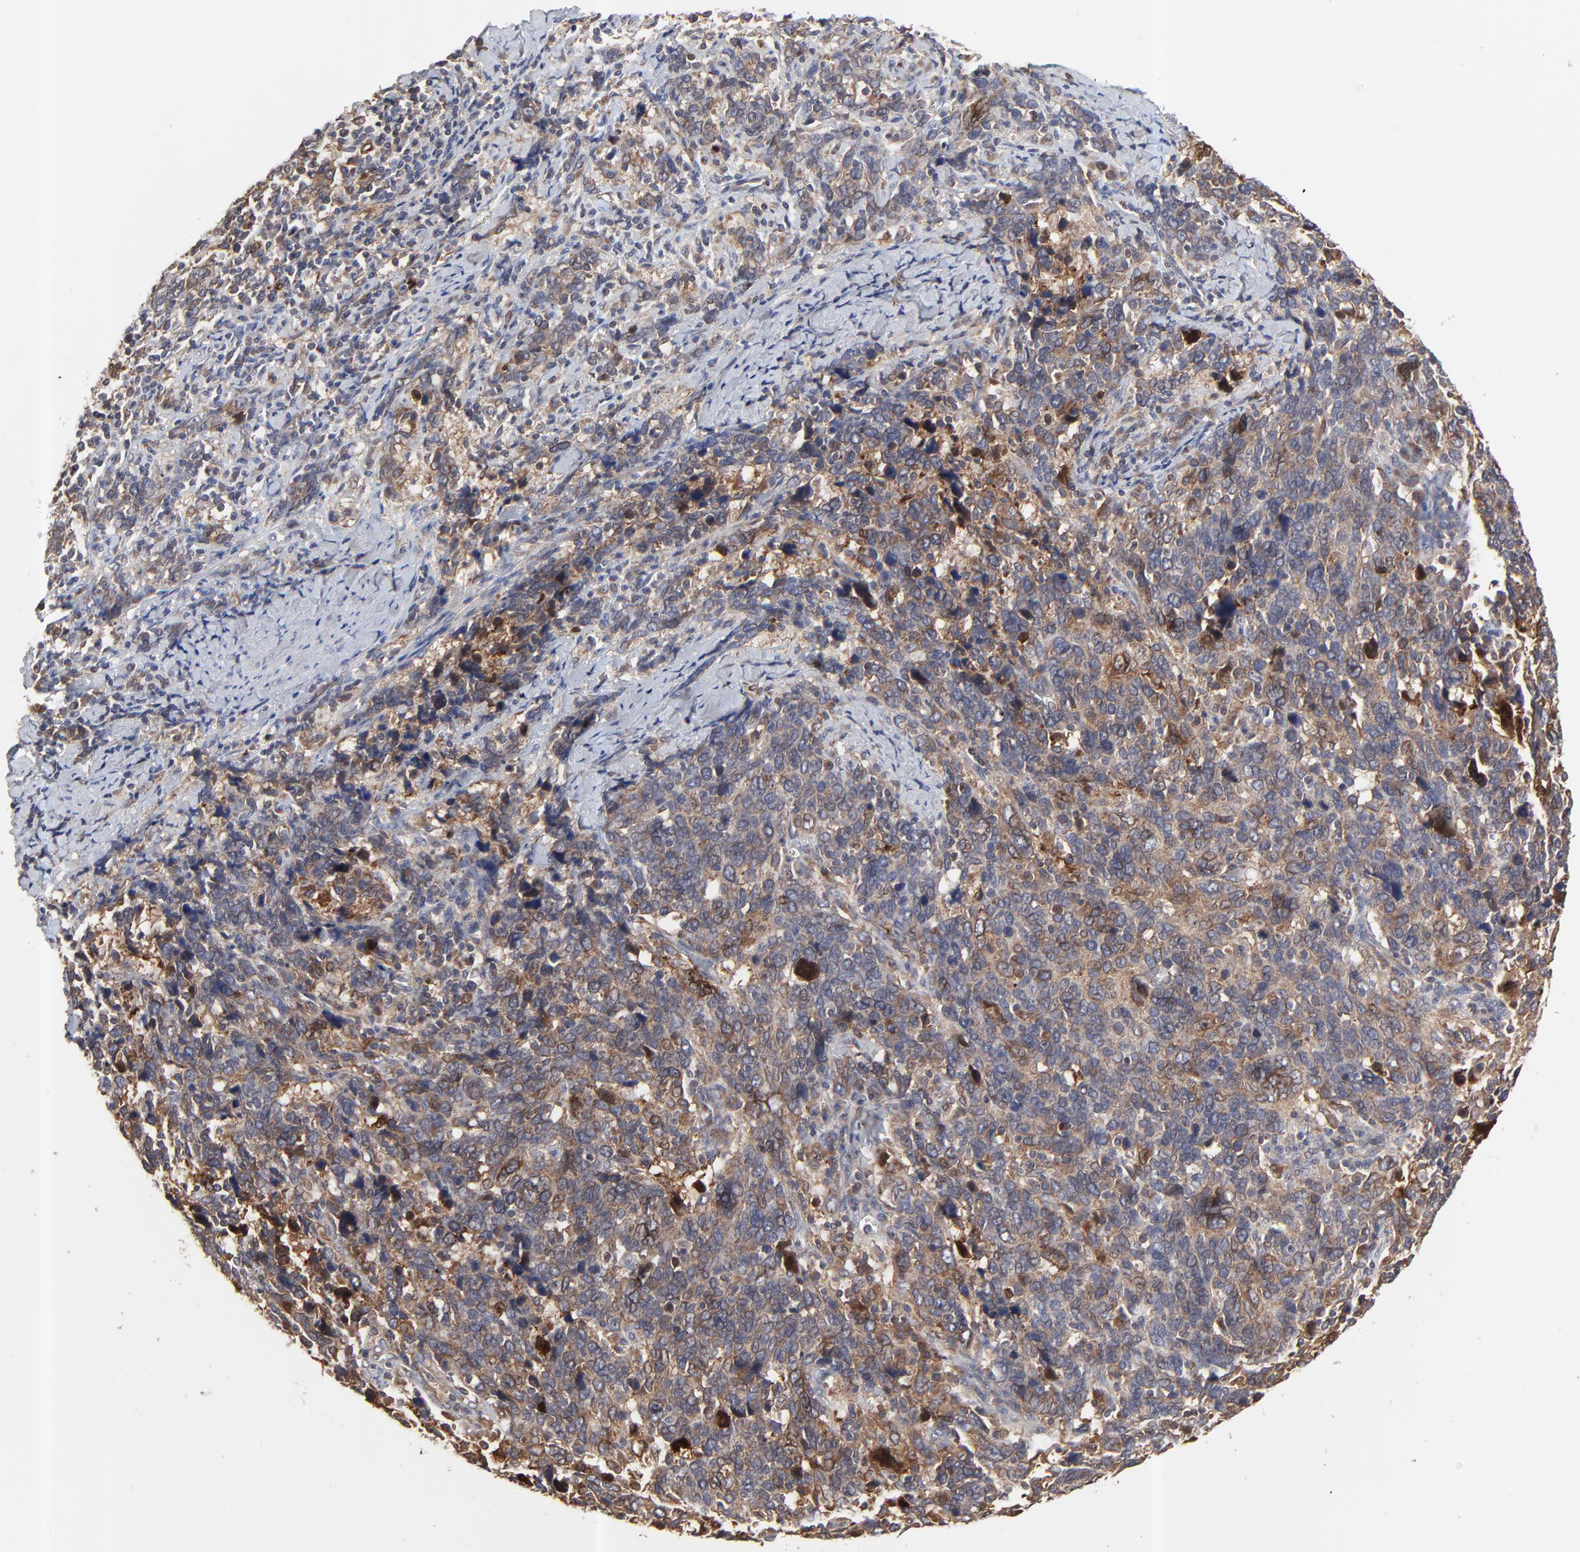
{"staining": {"intensity": "moderate", "quantity": ">75%", "location": "cytoplasmic/membranous"}, "tissue": "cervical cancer", "cell_type": "Tumor cells", "image_type": "cancer", "snomed": [{"axis": "morphology", "description": "Squamous cell carcinoma, NOS"}, {"axis": "topography", "description": "Cervix"}], "caption": "Protein positivity by immunohistochemistry demonstrates moderate cytoplasmic/membranous expression in about >75% of tumor cells in cervical squamous cell carcinoma.", "gene": "RAB9A", "patient": {"sex": "female", "age": 41}}